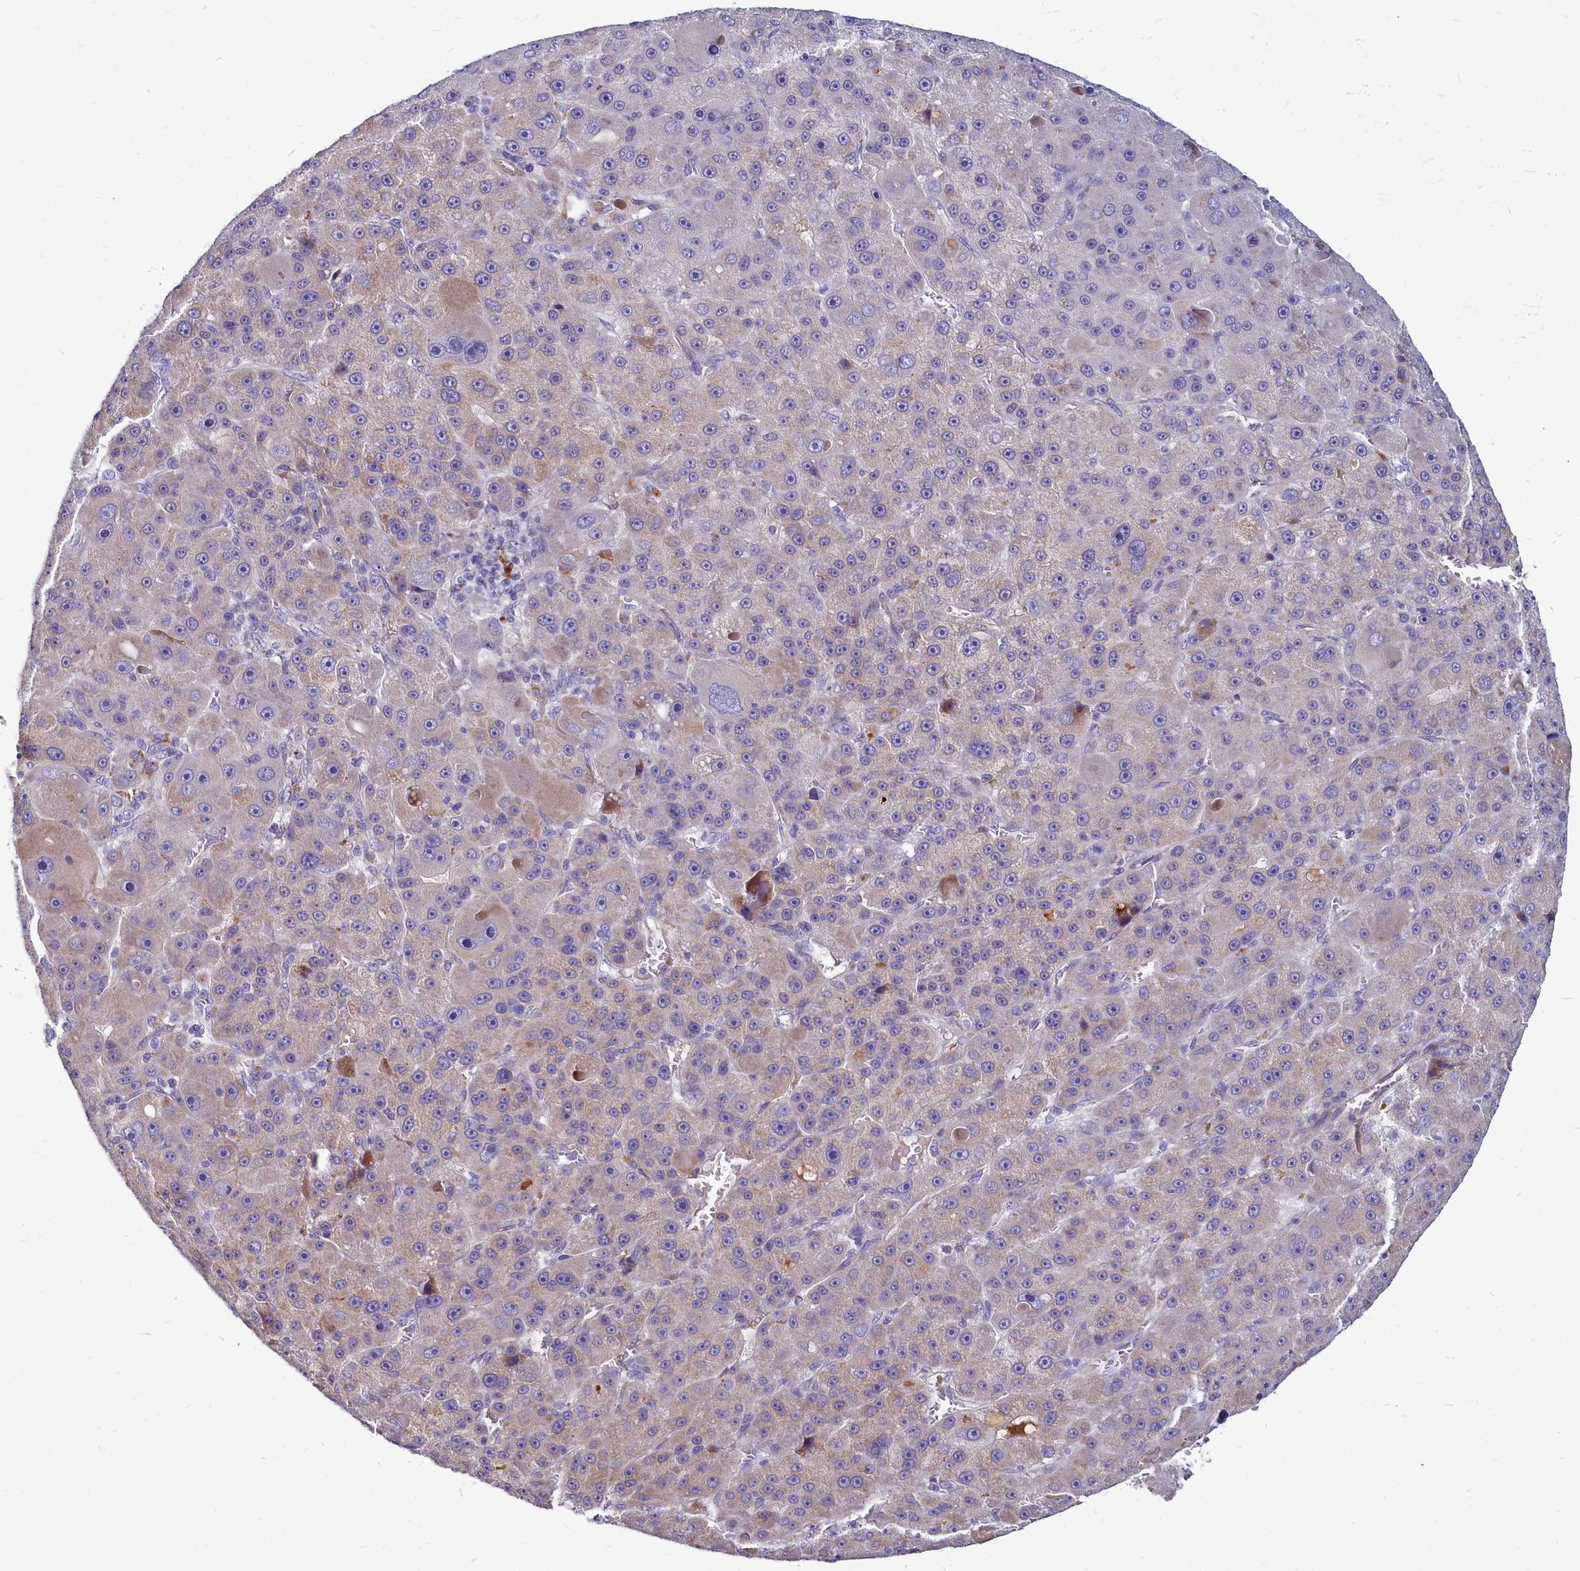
{"staining": {"intensity": "moderate", "quantity": "<25%", "location": "cytoplasmic/membranous"}, "tissue": "liver cancer", "cell_type": "Tumor cells", "image_type": "cancer", "snomed": [{"axis": "morphology", "description": "Carcinoma, Hepatocellular, NOS"}, {"axis": "topography", "description": "Liver"}], "caption": "Liver cancer (hepatocellular carcinoma) stained with a protein marker demonstrates moderate staining in tumor cells.", "gene": "SMPD4", "patient": {"sex": "male", "age": 76}}